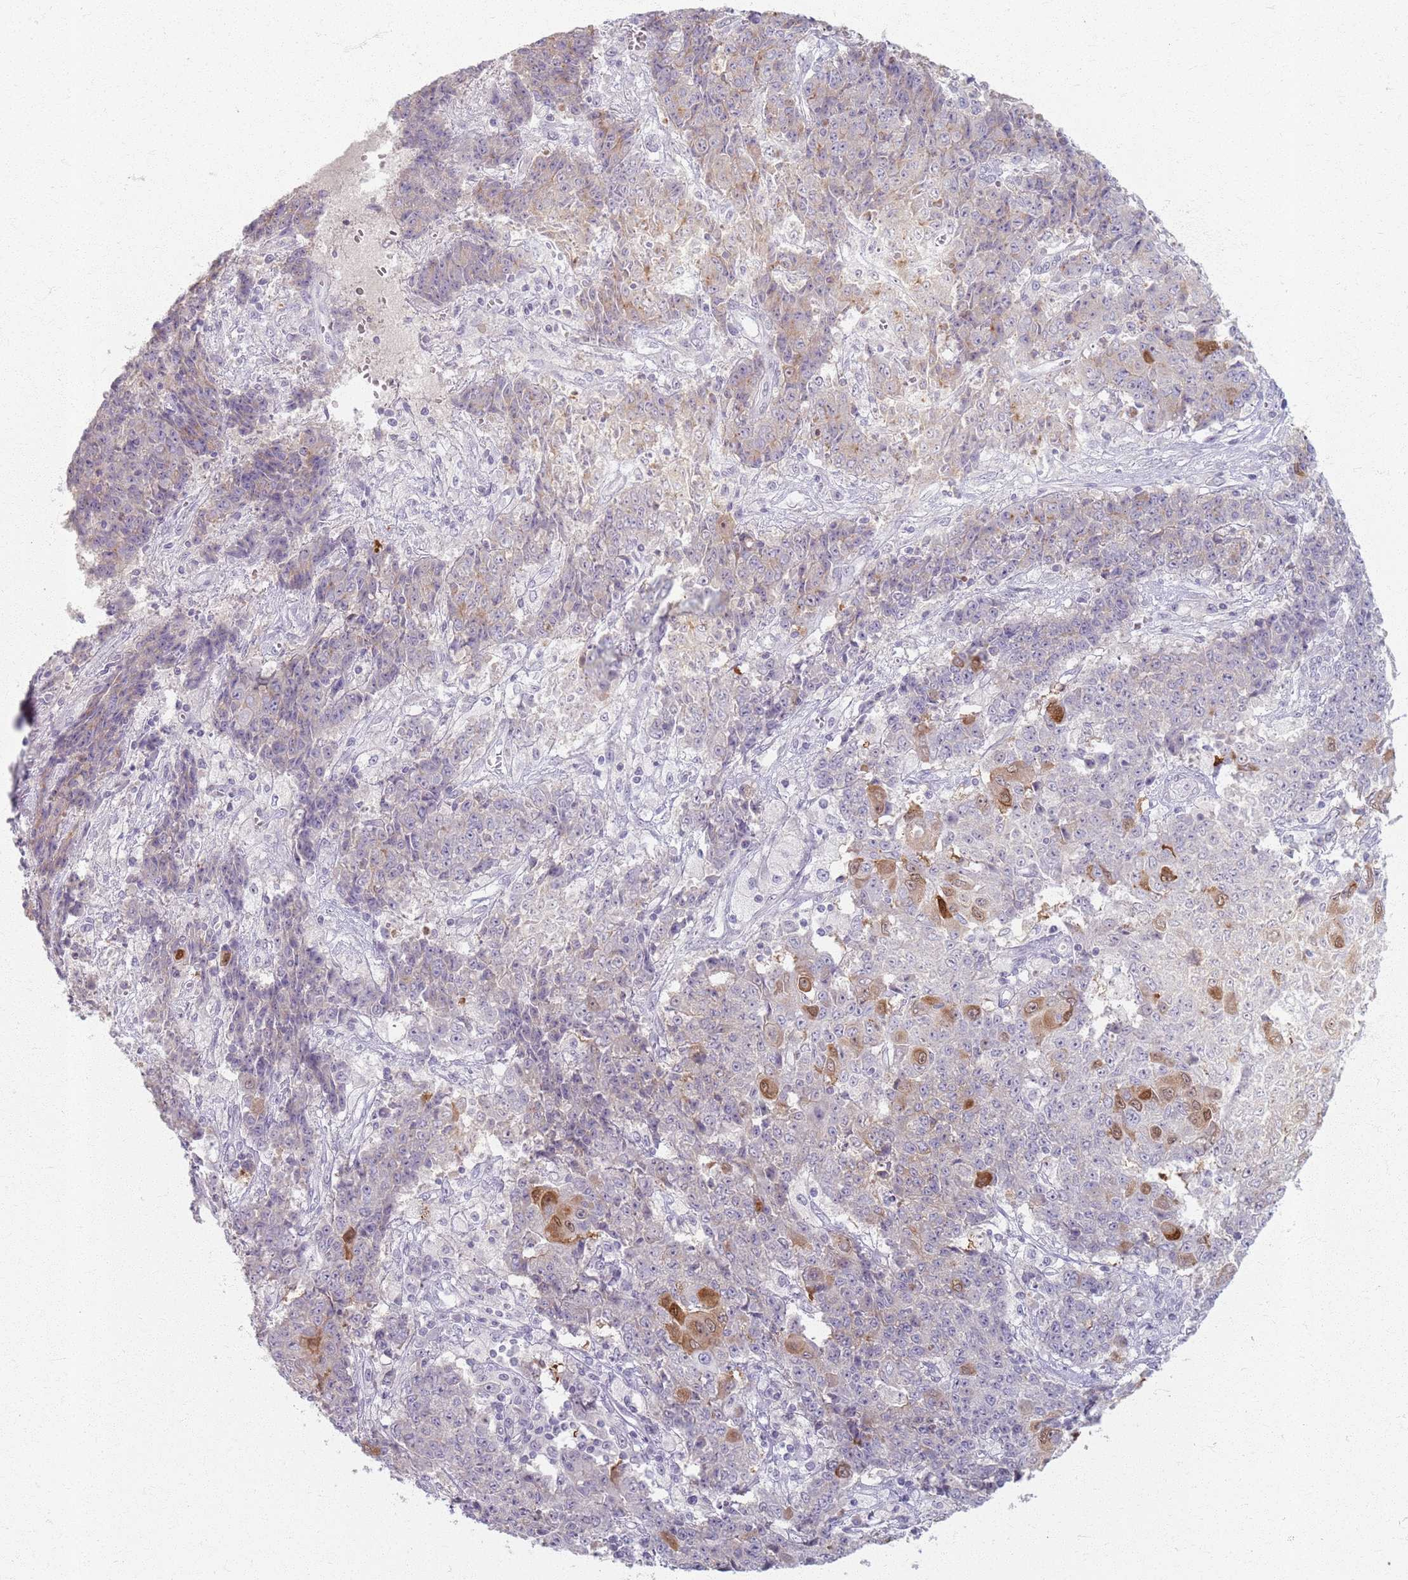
{"staining": {"intensity": "moderate", "quantity": "<25%", "location": "cytoplasmic/membranous,nuclear"}, "tissue": "ovarian cancer", "cell_type": "Tumor cells", "image_type": "cancer", "snomed": [{"axis": "morphology", "description": "Carcinoma, endometroid"}, {"axis": "topography", "description": "Ovary"}], "caption": "About <25% of tumor cells in ovarian cancer (endometroid carcinoma) display moderate cytoplasmic/membranous and nuclear protein expression as visualized by brown immunohistochemical staining.", "gene": "CRIPT", "patient": {"sex": "female", "age": 42}}